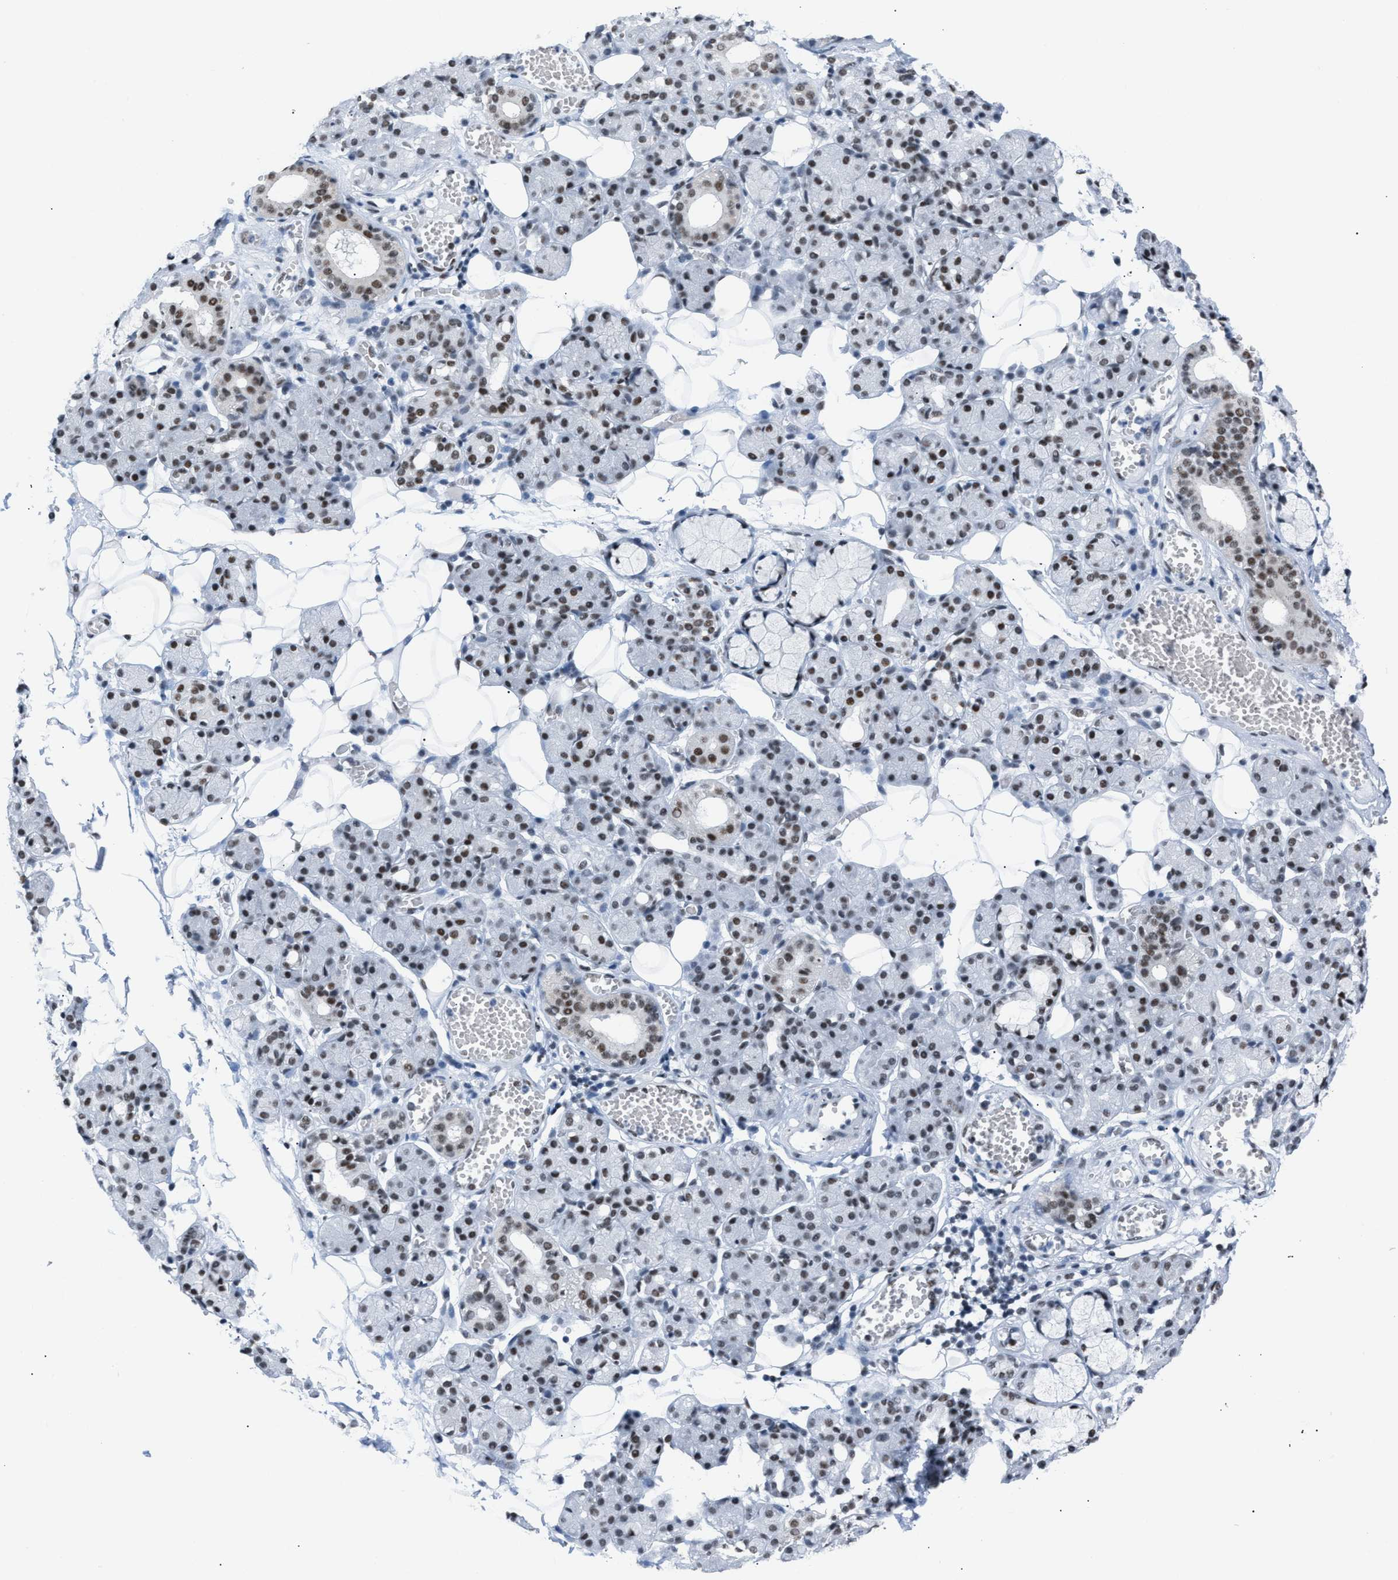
{"staining": {"intensity": "moderate", "quantity": ">75%", "location": "nuclear"}, "tissue": "salivary gland", "cell_type": "Glandular cells", "image_type": "normal", "snomed": [{"axis": "morphology", "description": "Normal tissue, NOS"}, {"axis": "topography", "description": "Salivary gland"}], "caption": "Glandular cells demonstrate medium levels of moderate nuclear expression in about >75% of cells in normal human salivary gland.", "gene": "CCAR2", "patient": {"sex": "male", "age": 63}}